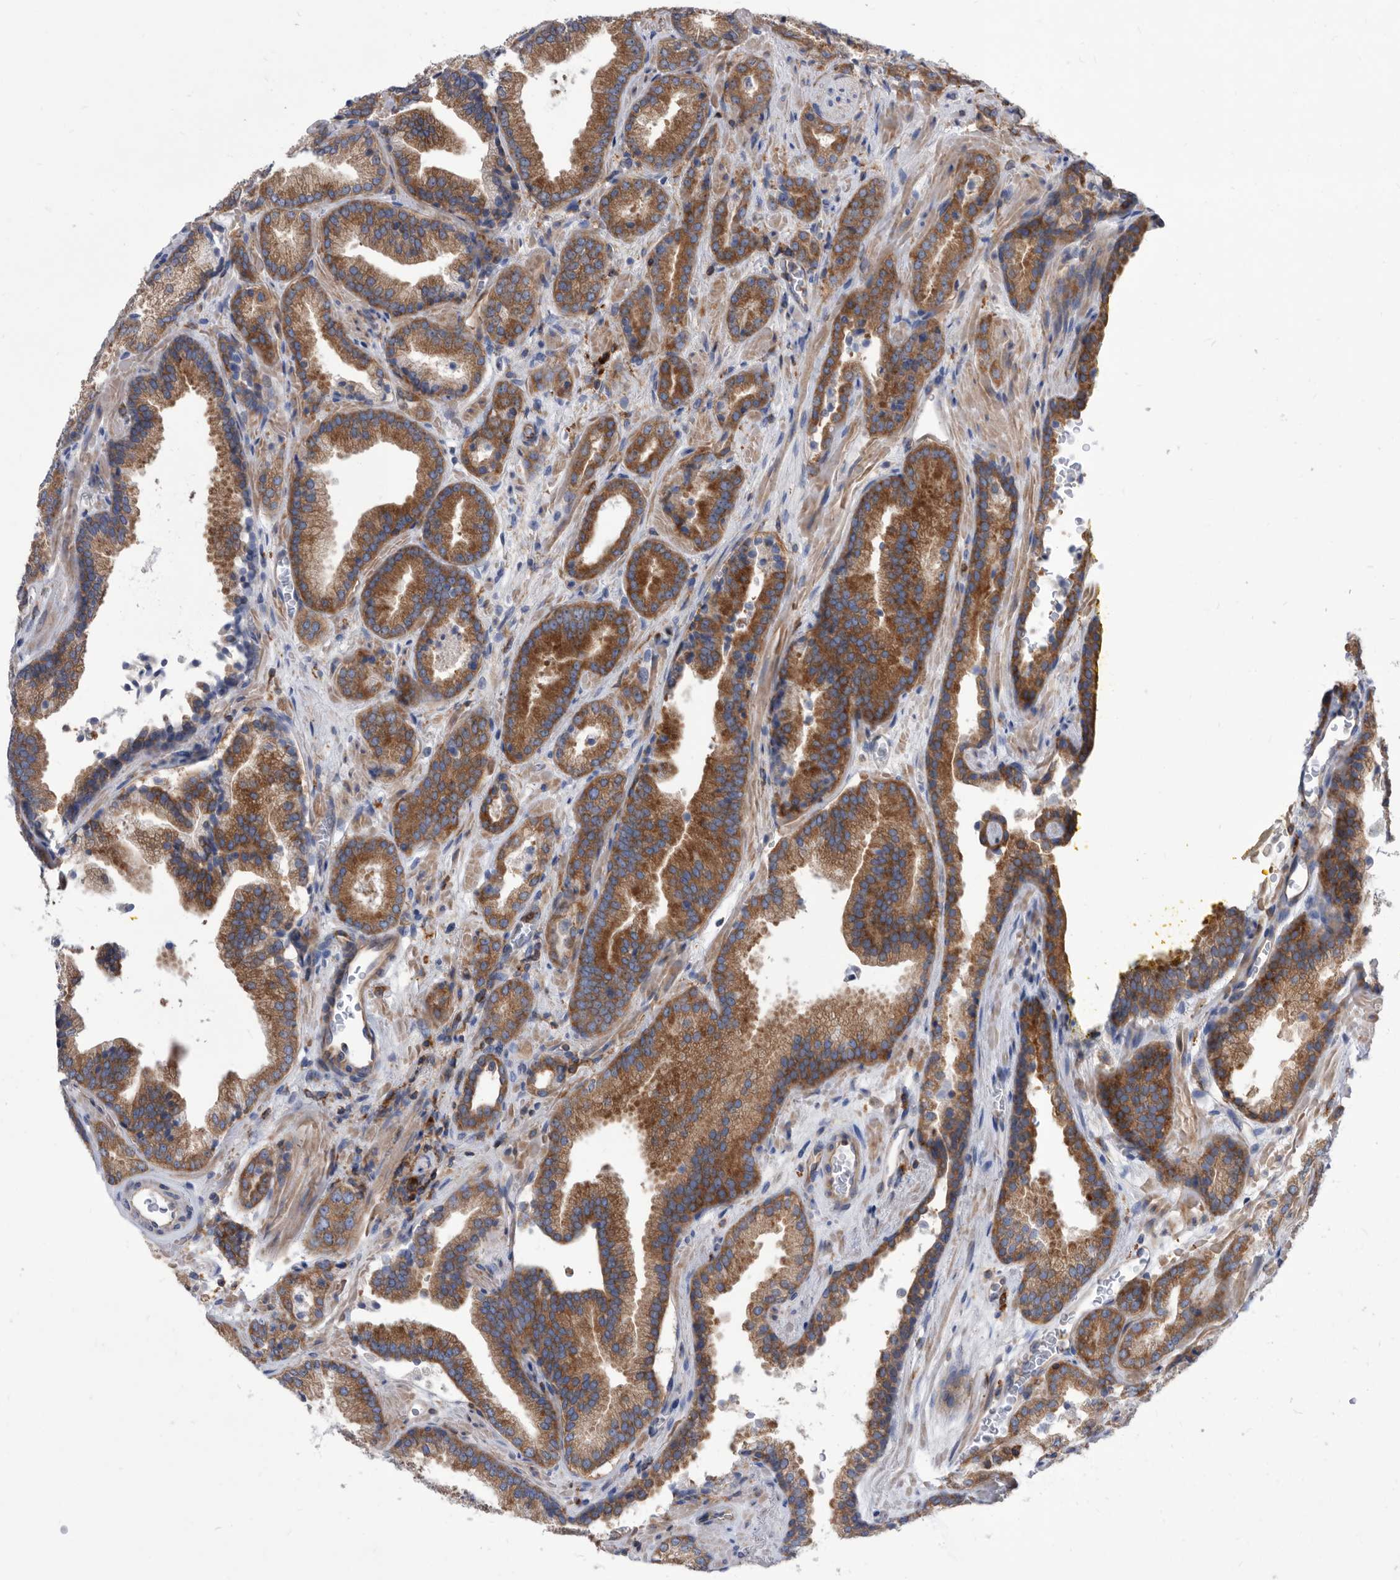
{"staining": {"intensity": "strong", "quantity": "25%-75%", "location": "cytoplasmic/membranous"}, "tissue": "prostate cancer", "cell_type": "Tumor cells", "image_type": "cancer", "snomed": [{"axis": "morphology", "description": "Adenocarcinoma, Low grade"}, {"axis": "topography", "description": "Prostate"}], "caption": "The immunohistochemical stain shows strong cytoplasmic/membranous expression in tumor cells of prostate cancer tissue.", "gene": "SMG7", "patient": {"sex": "male", "age": 62}}